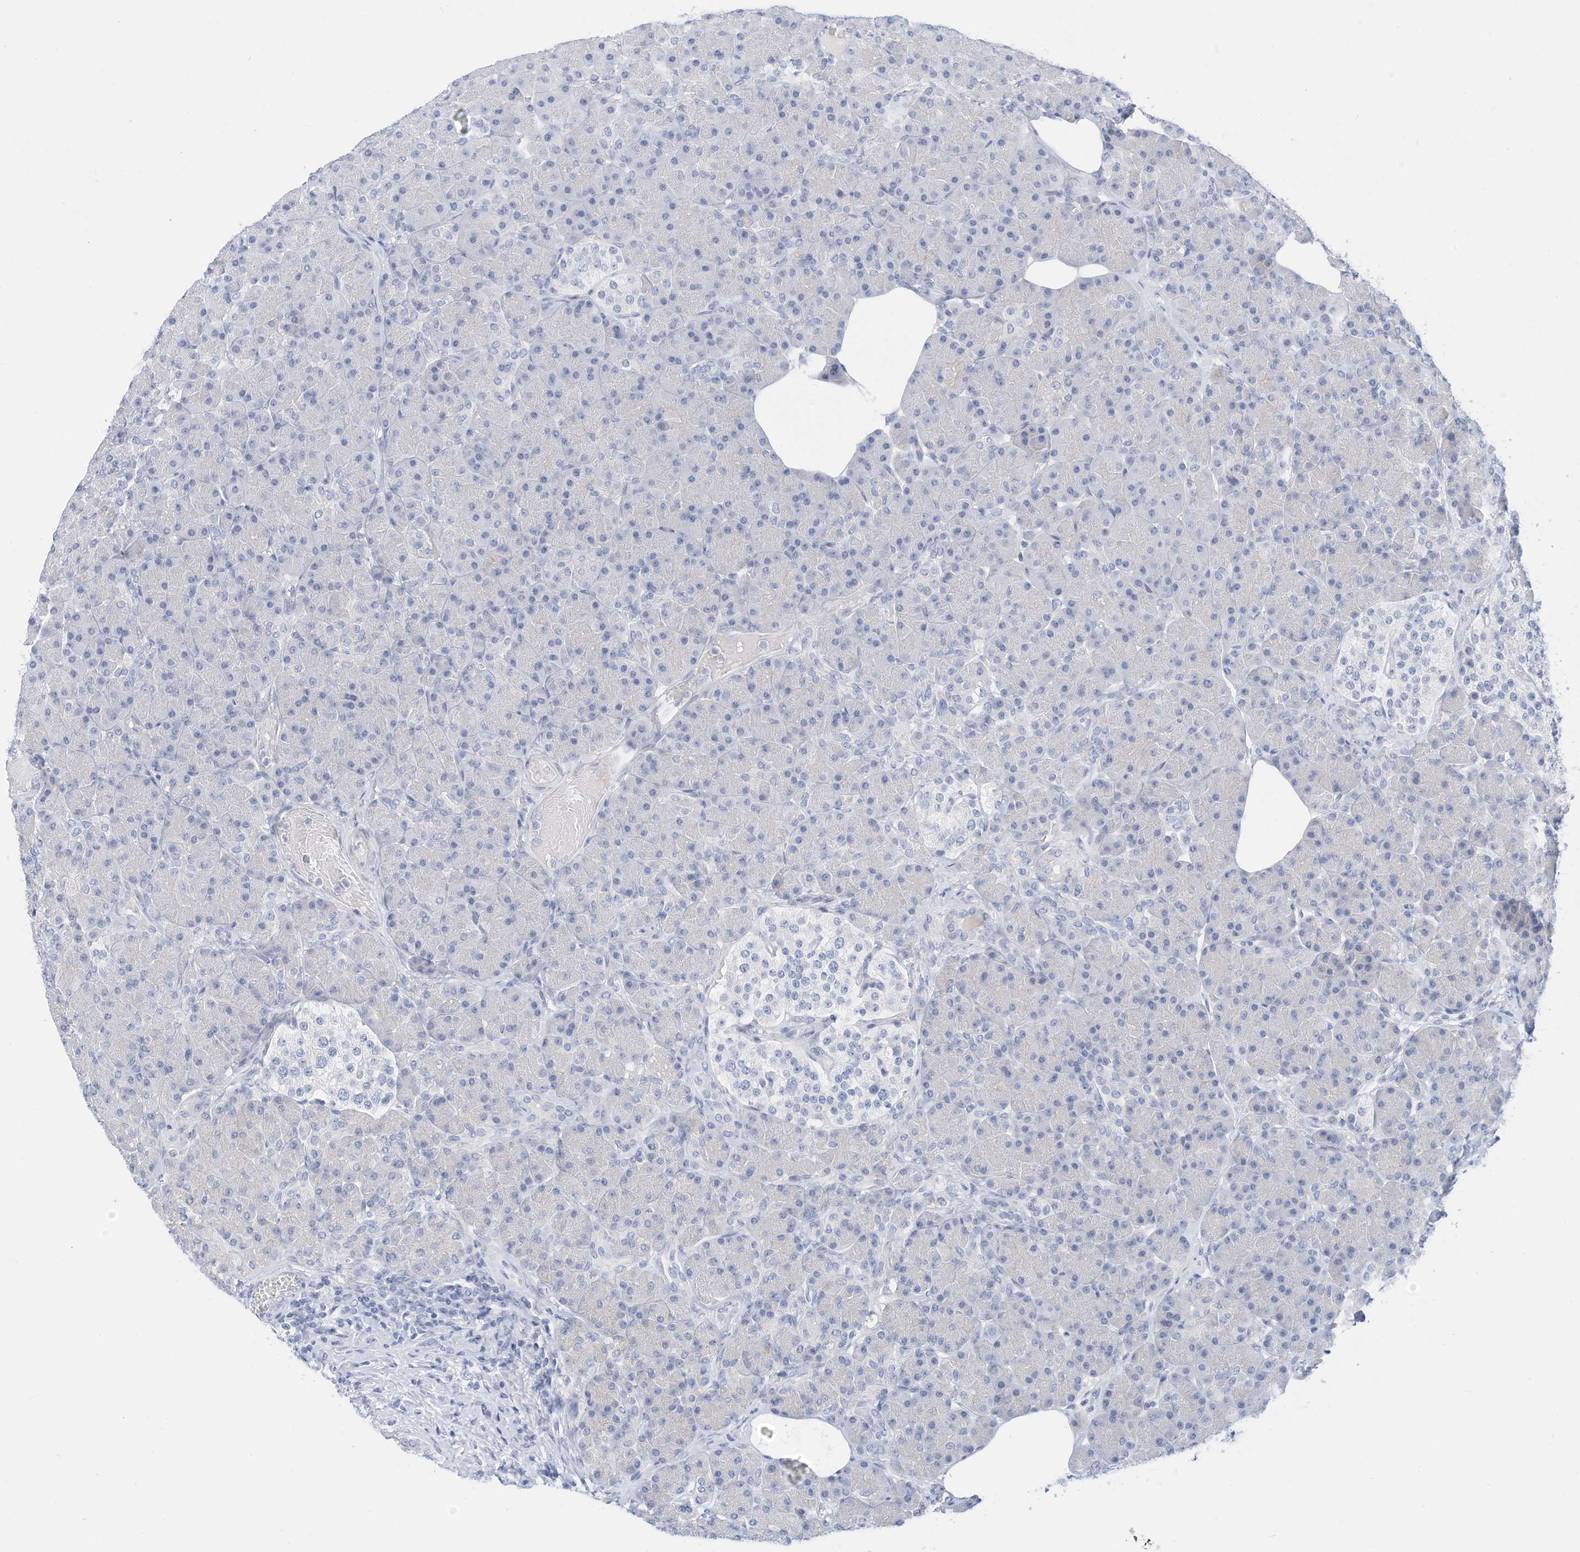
{"staining": {"intensity": "negative", "quantity": "none", "location": "none"}, "tissue": "pancreas", "cell_type": "Exocrine glandular cells", "image_type": "normal", "snomed": [{"axis": "morphology", "description": "Normal tissue, NOS"}, {"axis": "topography", "description": "Pancreas"}], "caption": "Immunohistochemistry image of normal pancreas: human pancreas stained with DAB reveals no significant protein staining in exocrine glandular cells.", "gene": "SPOCD1", "patient": {"sex": "female", "age": 43}}